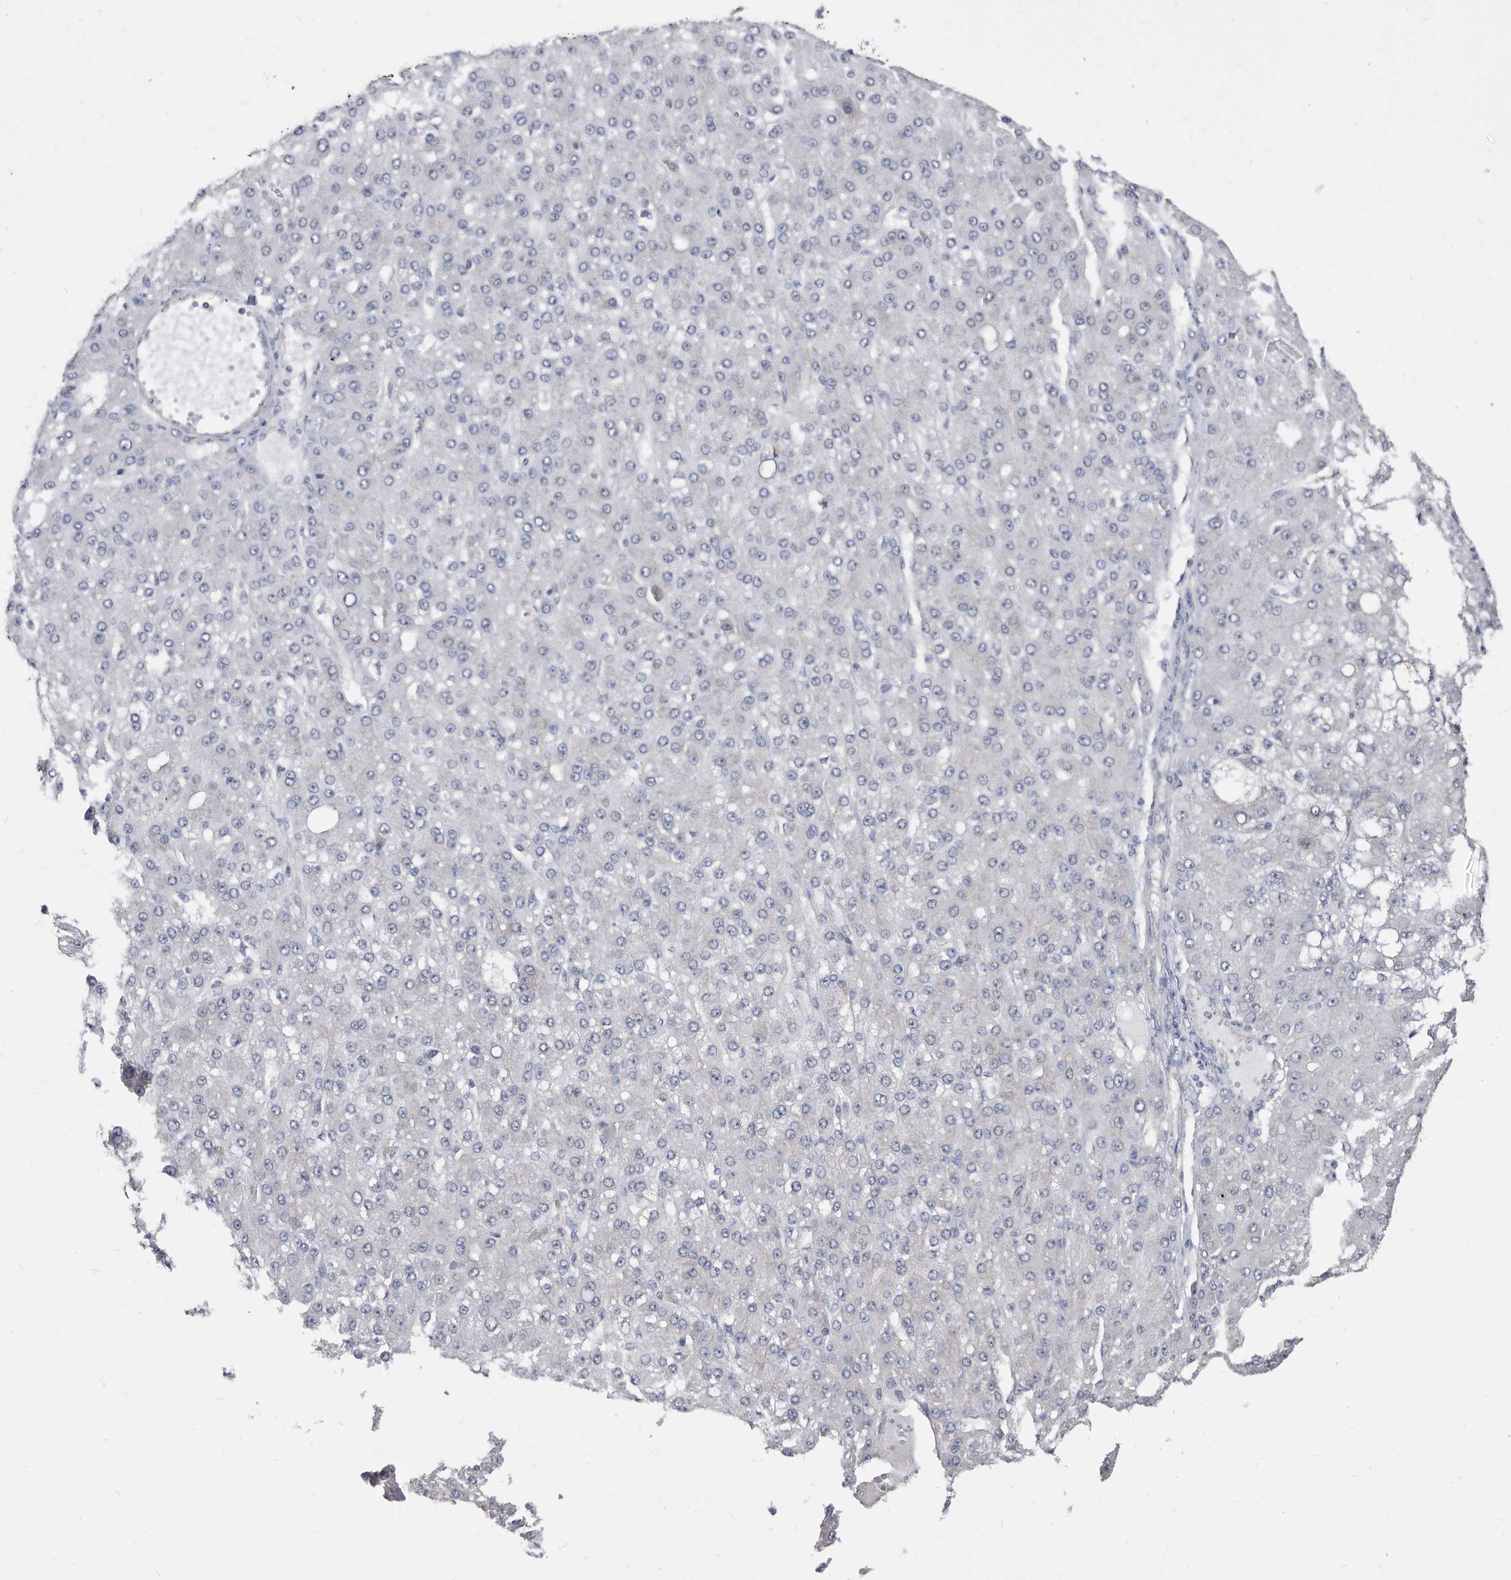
{"staining": {"intensity": "negative", "quantity": "none", "location": "none"}, "tissue": "liver cancer", "cell_type": "Tumor cells", "image_type": "cancer", "snomed": [{"axis": "morphology", "description": "Carcinoma, Hepatocellular, NOS"}, {"axis": "topography", "description": "Liver"}], "caption": "This is an IHC micrograph of liver cancer (hepatocellular carcinoma). There is no expression in tumor cells.", "gene": "CCT4", "patient": {"sex": "male", "age": 67}}